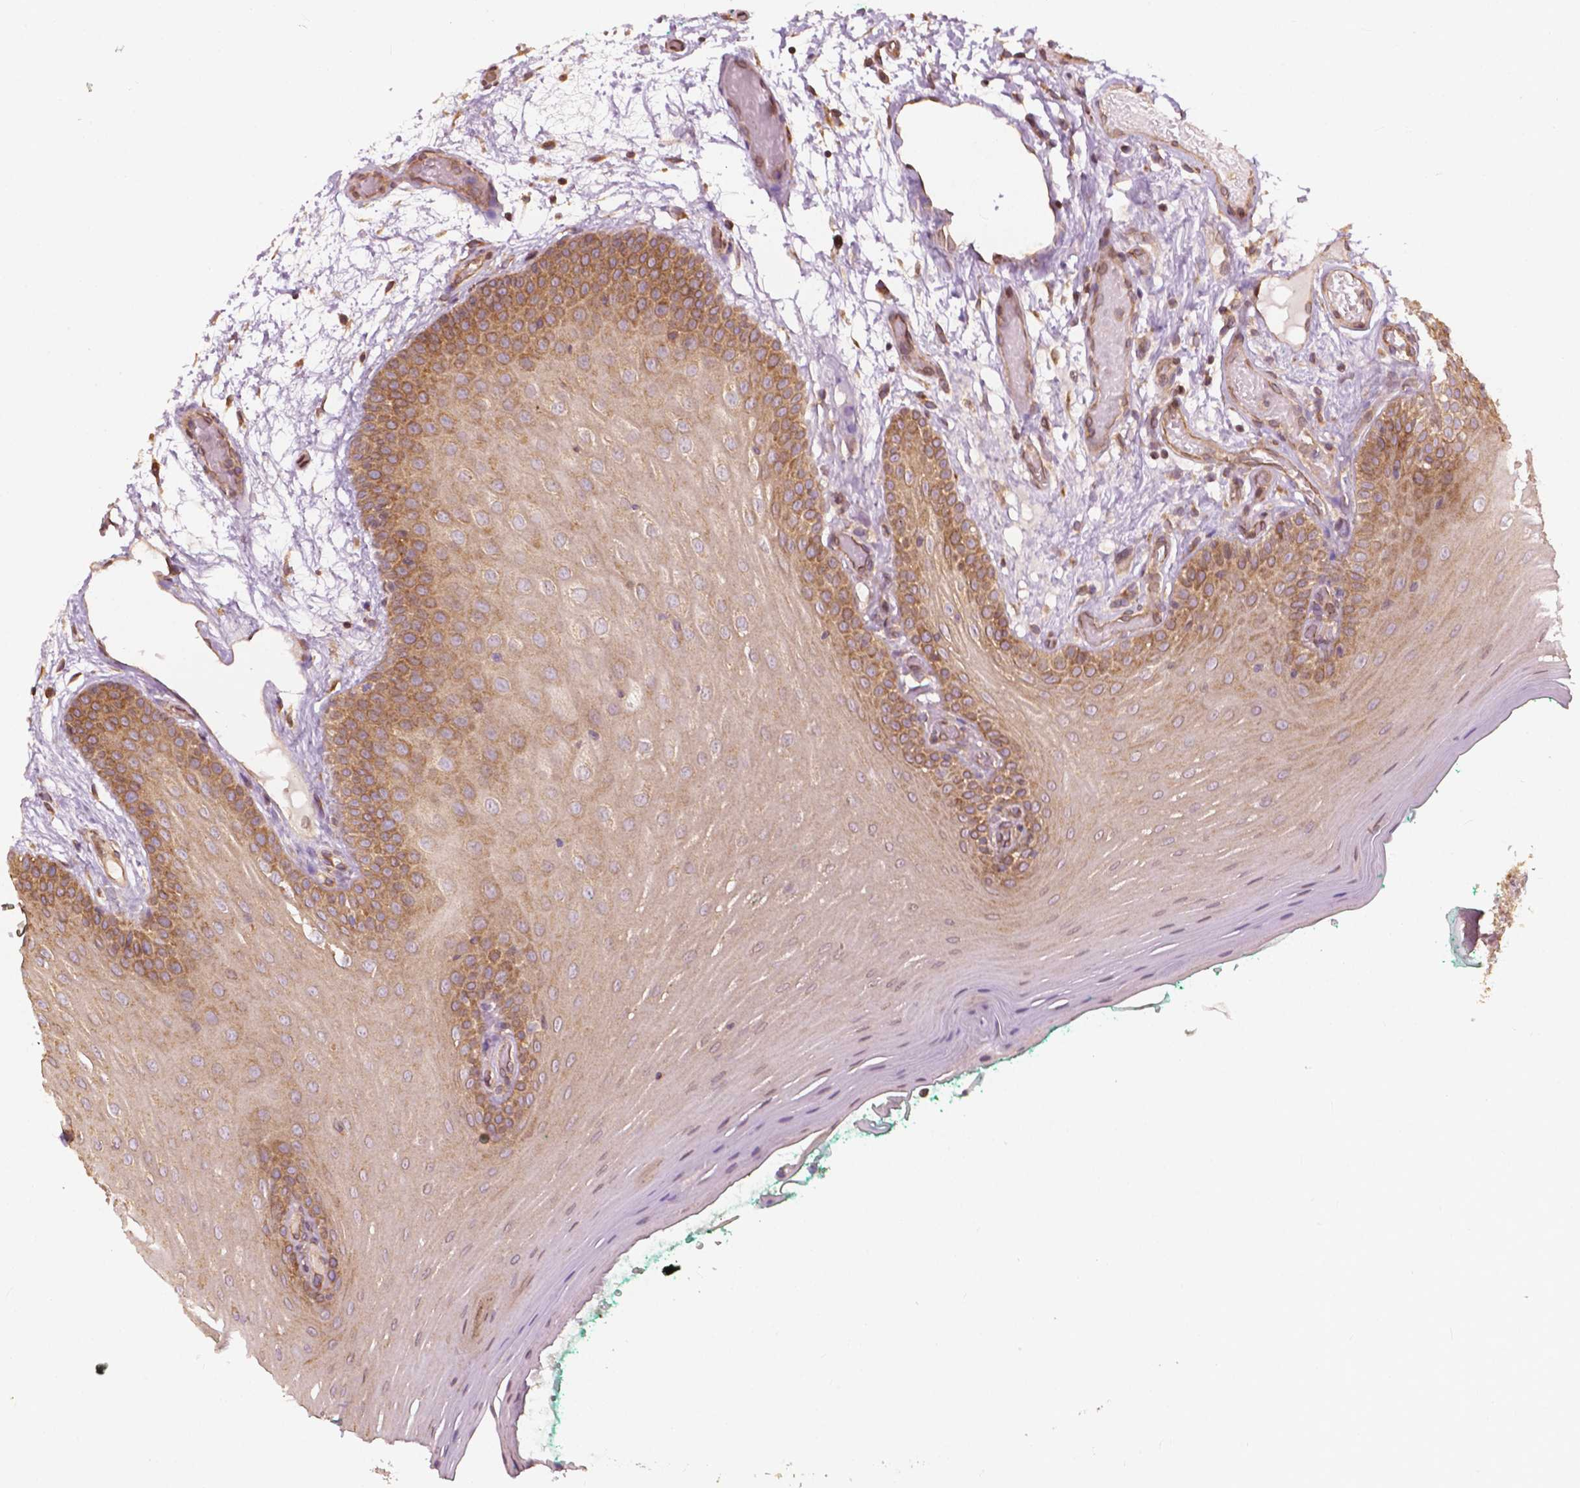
{"staining": {"intensity": "moderate", "quantity": "25%-75%", "location": "cytoplasmic/membranous"}, "tissue": "oral mucosa", "cell_type": "Squamous epithelial cells", "image_type": "normal", "snomed": [{"axis": "morphology", "description": "Normal tissue, NOS"}, {"axis": "morphology", "description": "Squamous cell carcinoma, NOS"}, {"axis": "topography", "description": "Oral tissue"}, {"axis": "topography", "description": "Head-Neck"}], "caption": "Immunohistochemical staining of benign human oral mucosa demonstrates 25%-75% levels of moderate cytoplasmic/membranous protein staining in approximately 25%-75% of squamous epithelial cells. The staining is performed using DAB (3,3'-diaminobenzidine) brown chromogen to label protein expression. The nuclei are counter-stained blue using hematoxylin.", "gene": "G3BP1", "patient": {"sex": "male", "age": 78}}